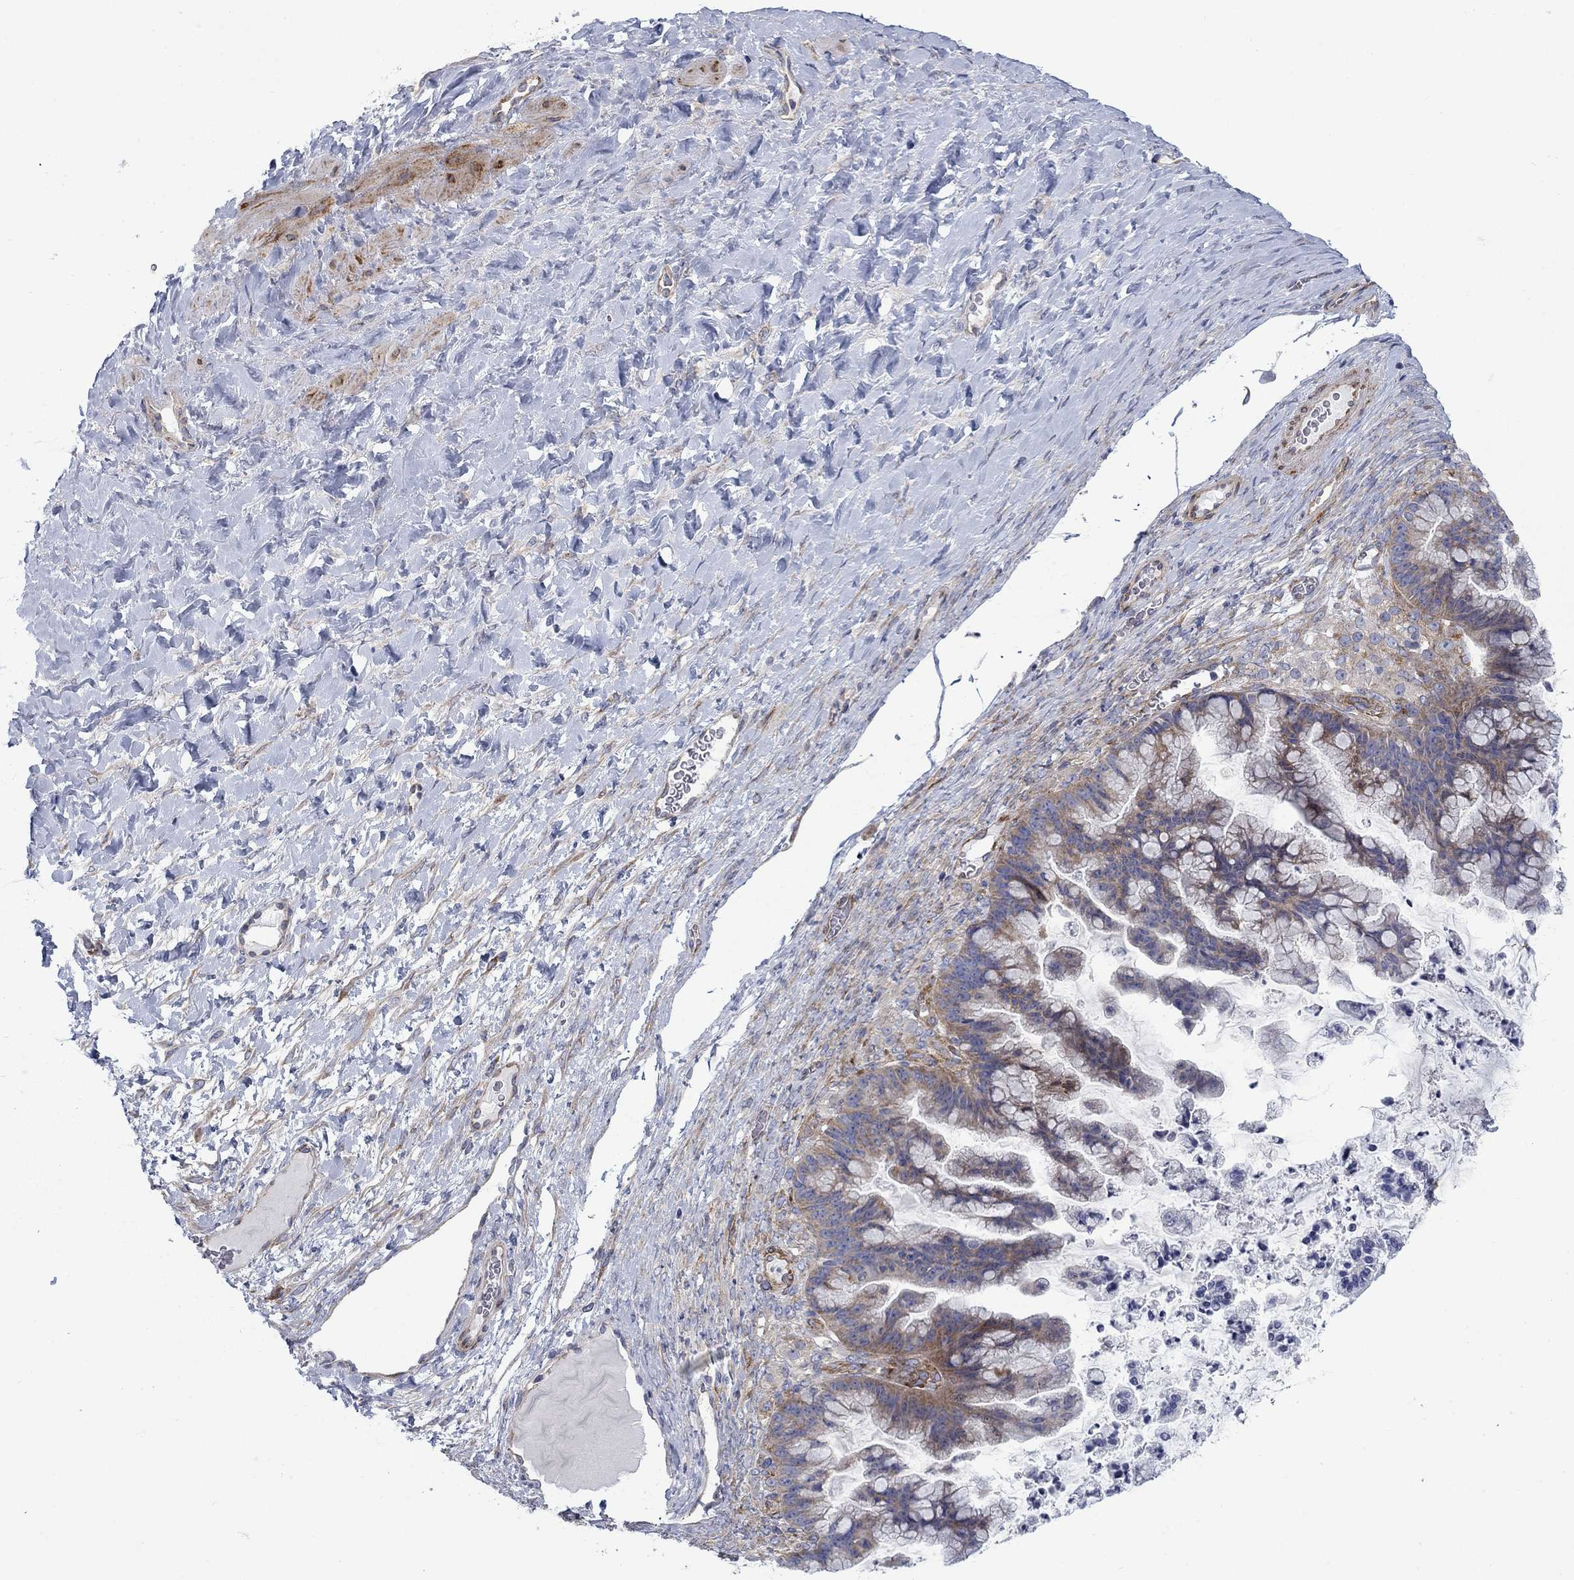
{"staining": {"intensity": "weak", "quantity": ">75%", "location": "cytoplasmic/membranous"}, "tissue": "ovarian cancer", "cell_type": "Tumor cells", "image_type": "cancer", "snomed": [{"axis": "morphology", "description": "Cystadenocarcinoma, mucinous, NOS"}, {"axis": "topography", "description": "Ovary"}], "caption": "Approximately >75% of tumor cells in ovarian mucinous cystadenocarcinoma exhibit weak cytoplasmic/membranous protein positivity as visualized by brown immunohistochemical staining.", "gene": "FXR1", "patient": {"sex": "female", "age": 67}}